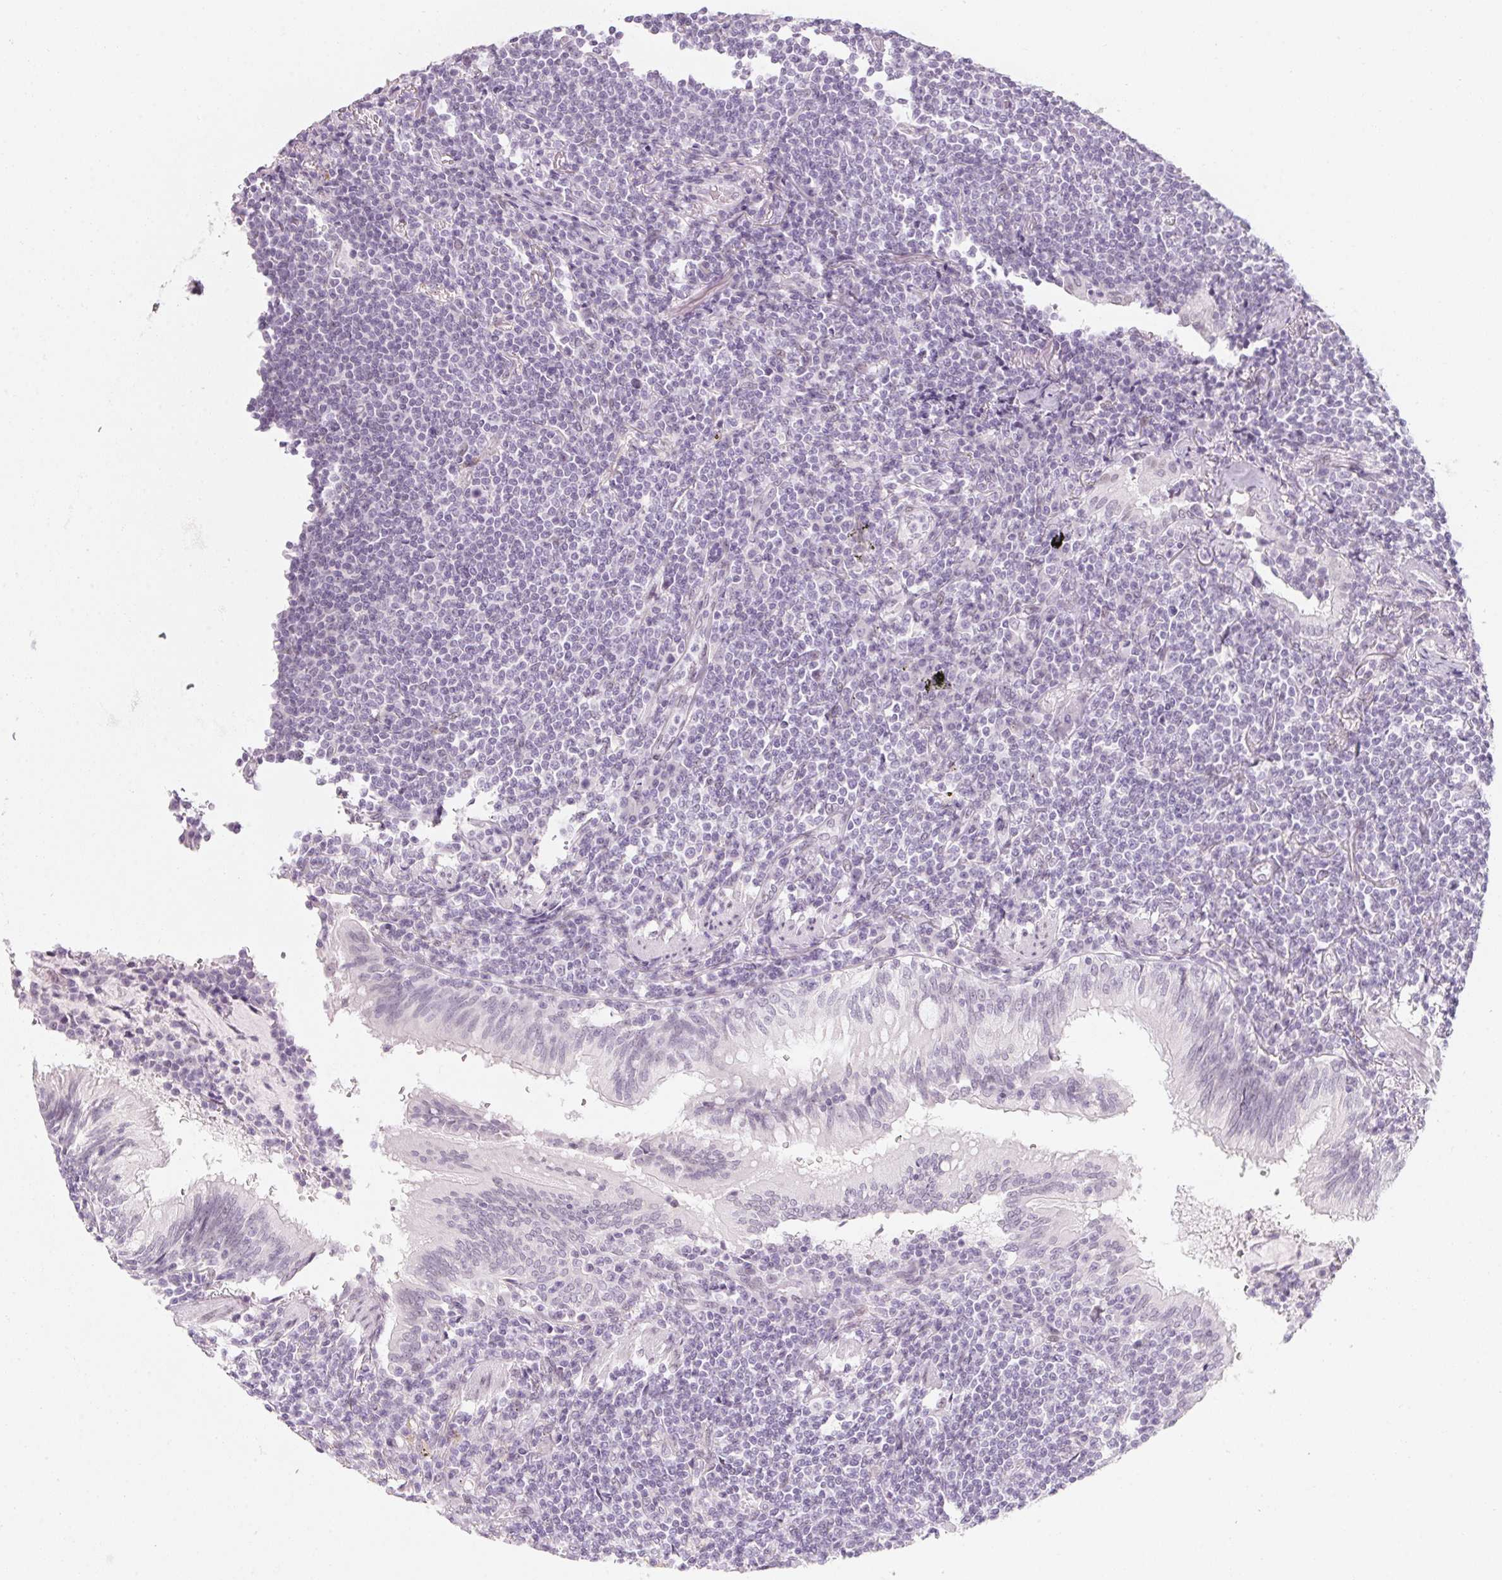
{"staining": {"intensity": "negative", "quantity": "none", "location": "none"}, "tissue": "lymphoma", "cell_type": "Tumor cells", "image_type": "cancer", "snomed": [{"axis": "morphology", "description": "Malignant lymphoma, non-Hodgkin's type, Low grade"}, {"axis": "topography", "description": "Lung"}], "caption": "Immunohistochemical staining of human malignant lymphoma, non-Hodgkin's type (low-grade) shows no significant positivity in tumor cells.", "gene": "KCNQ2", "patient": {"sex": "female", "age": 71}}